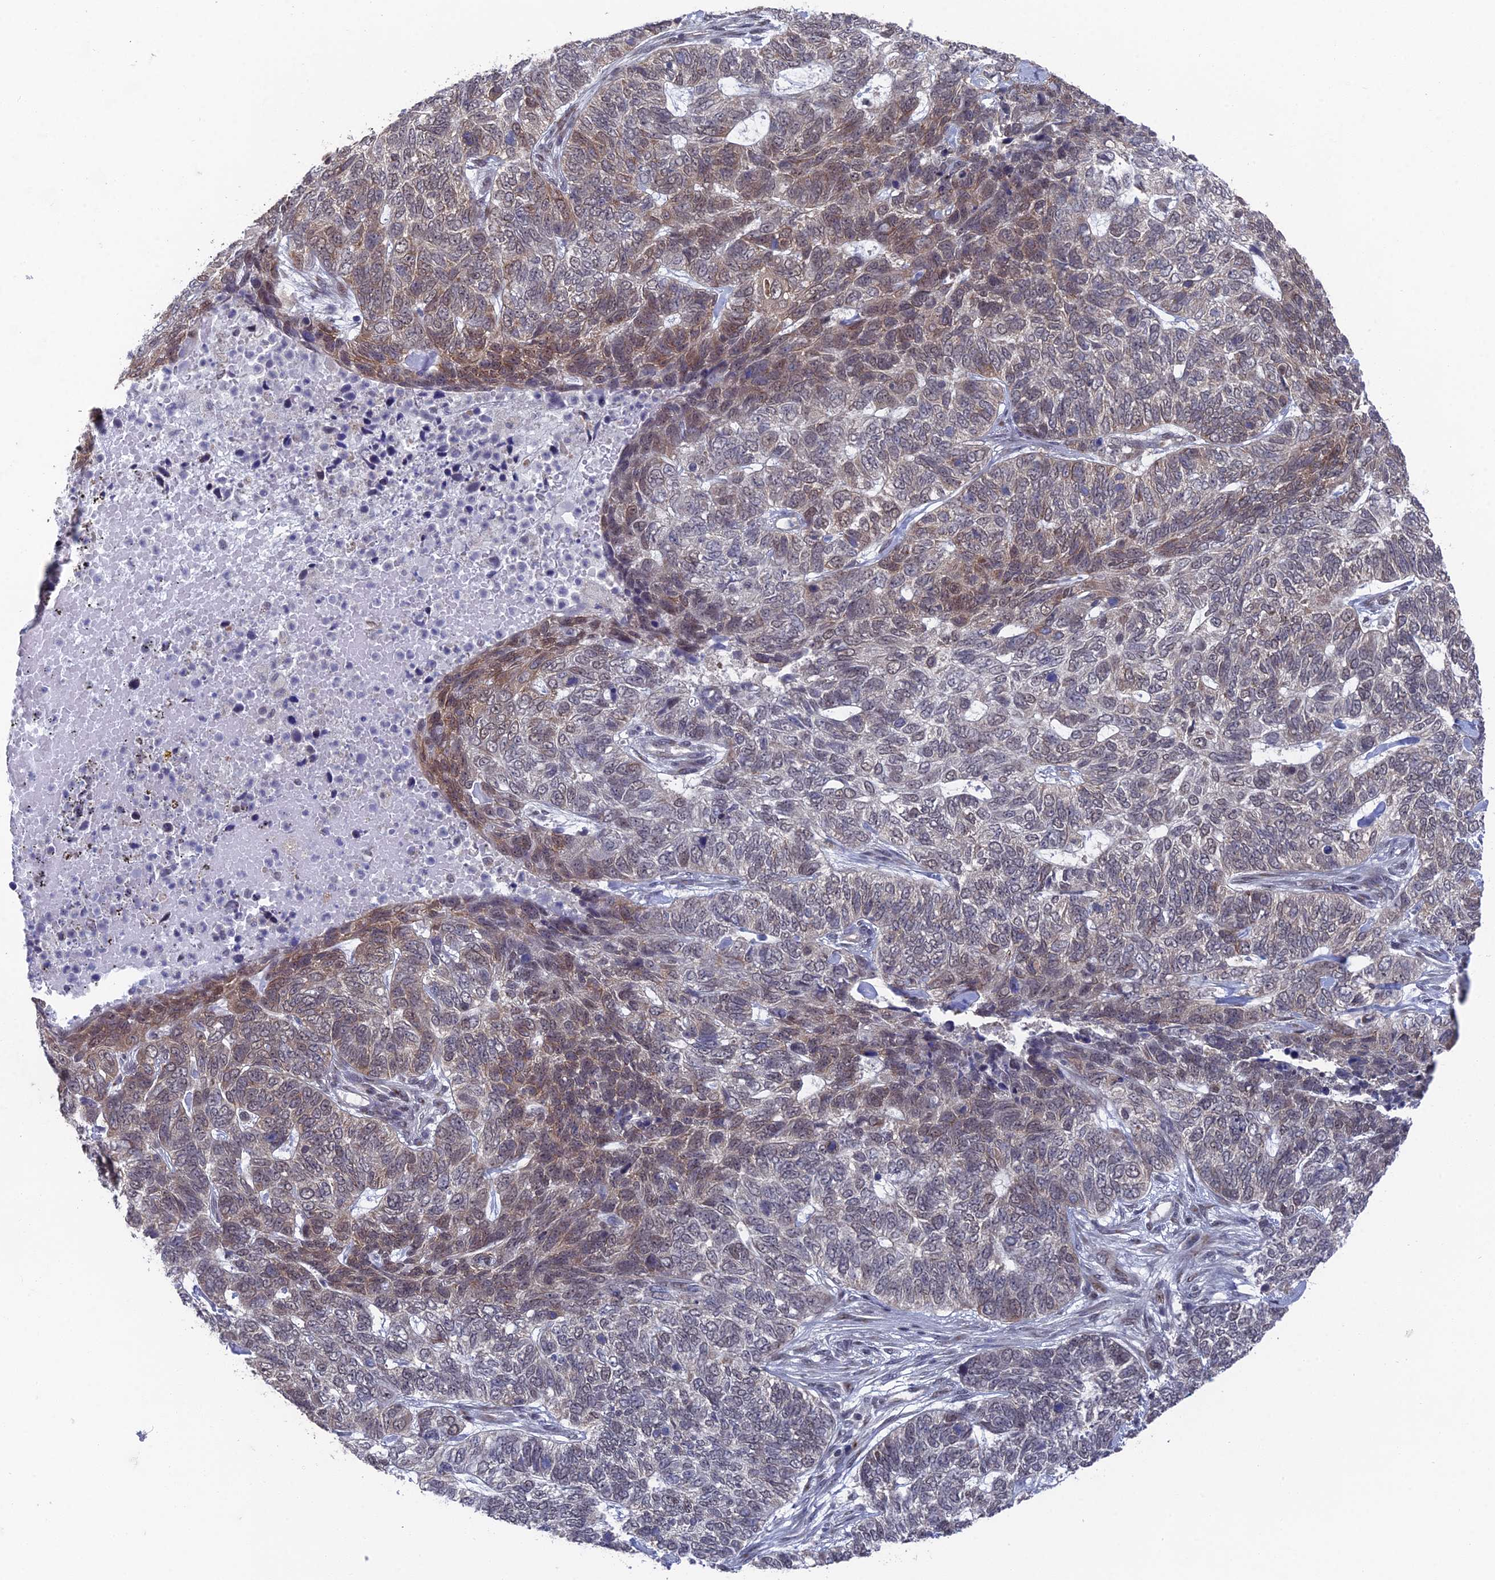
{"staining": {"intensity": "moderate", "quantity": "25%-75%", "location": "cytoplasmic/membranous"}, "tissue": "skin cancer", "cell_type": "Tumor cells", "image_type": "cancer", "snomed": [{"axis": "morphology", "description": "Basal cell carcinoma"}, {"axis": "topography", "description": "Skin"}], "caption": "Protein analysis of skin basal cell carcinoma tissue reveals moderate cytoplasmic/membranous positivity in approximately 25%-75% of tumor cells.", "gene": "FHIP2A", "patient": {"sex": "female", "age": 65}}